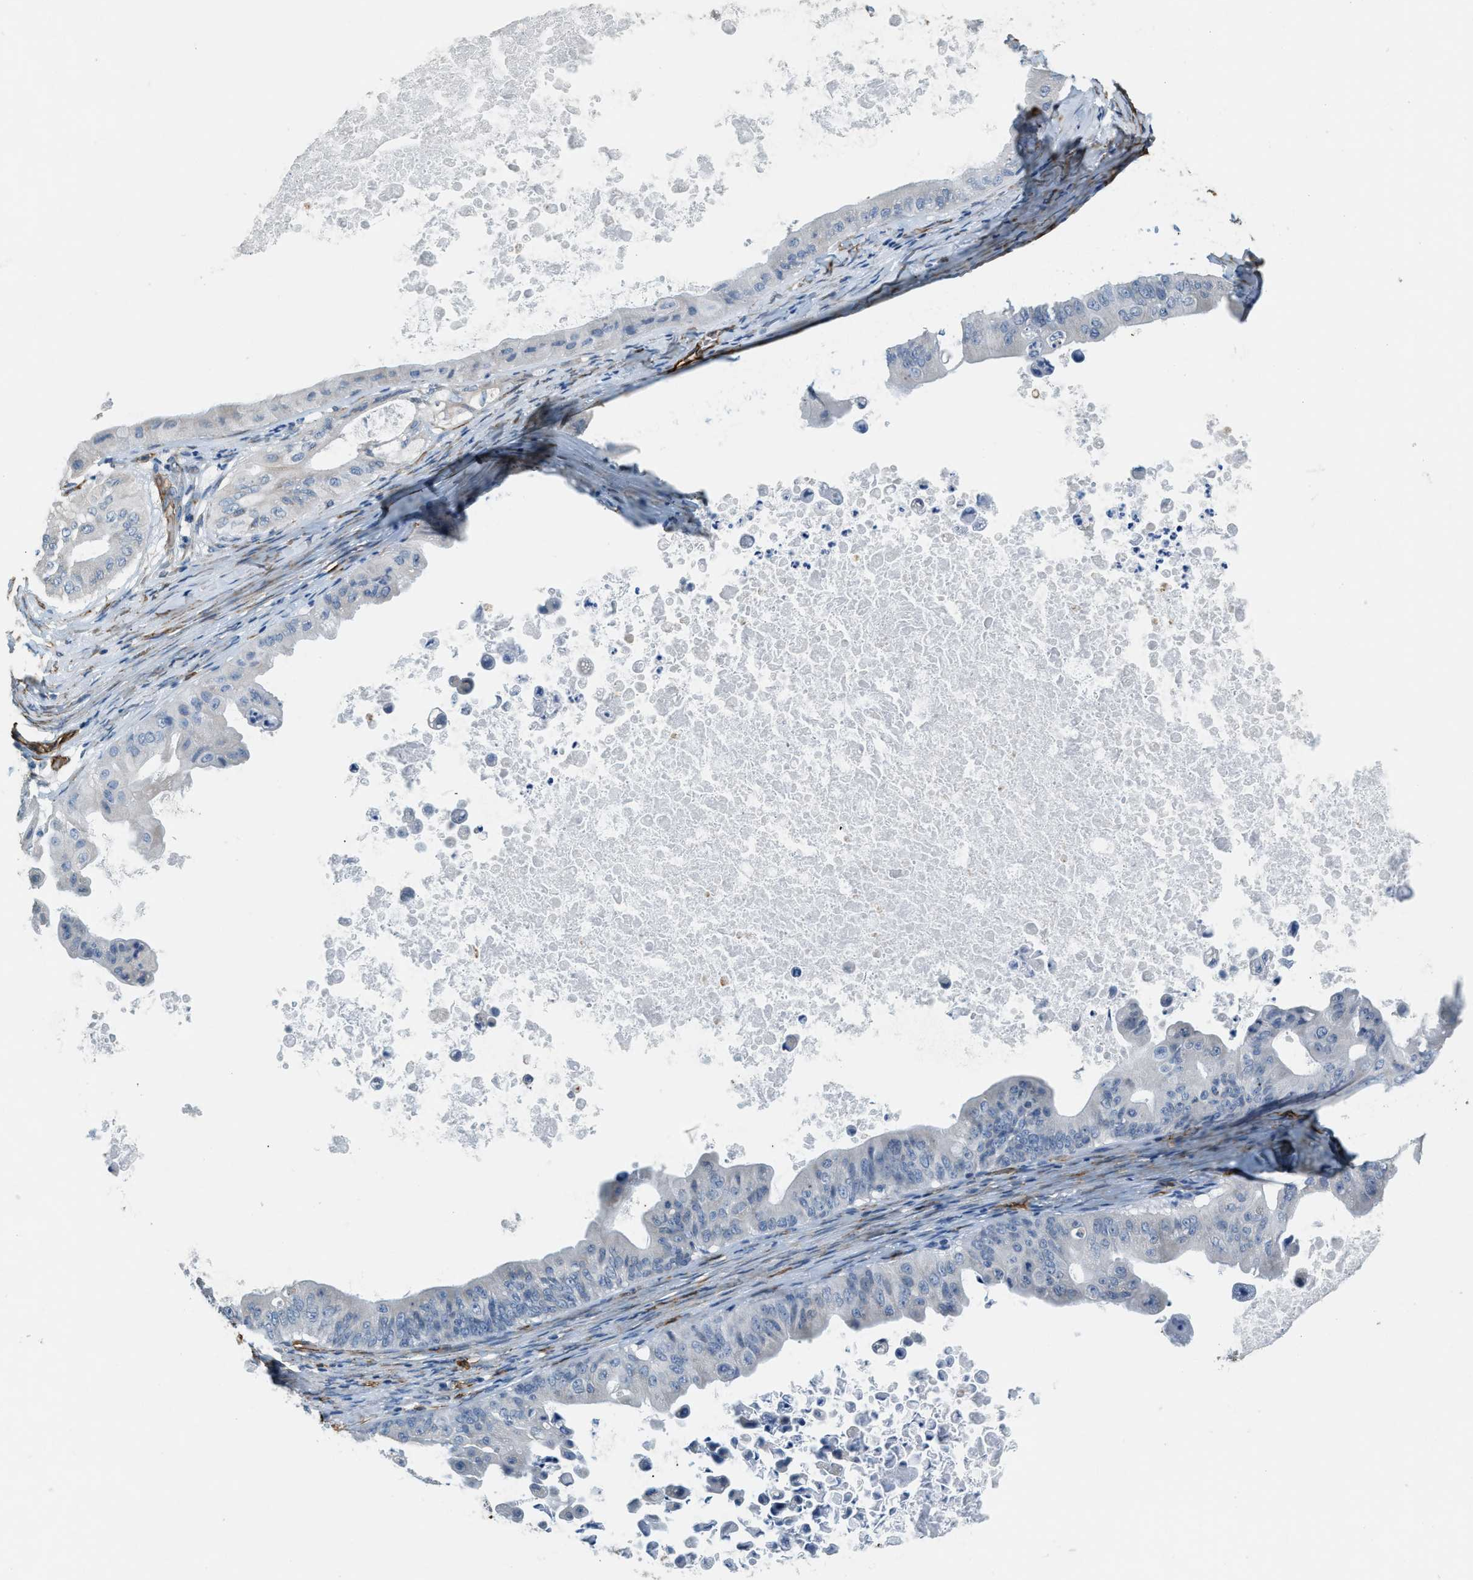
{"staining": {"intensity": "negative", "quantity": "none", "location": "none"}, "tissue": "ovarian cancer", "cell_type": "Tumor cells", "image_type": "cancer", "snomed": [{"axis": "morphology", "description": "Cystadenocarcinoma, mucinous, NOS"}, {"axis": "topography", "description": "Ovary"}], "caption": "Protein analysis of ovarian cancer (mucinous cystadenocarcinoma) shows no significant expression in tumor cells.", "gene": "TMEM43", "patient": {"sex": "female", "age": 37}}